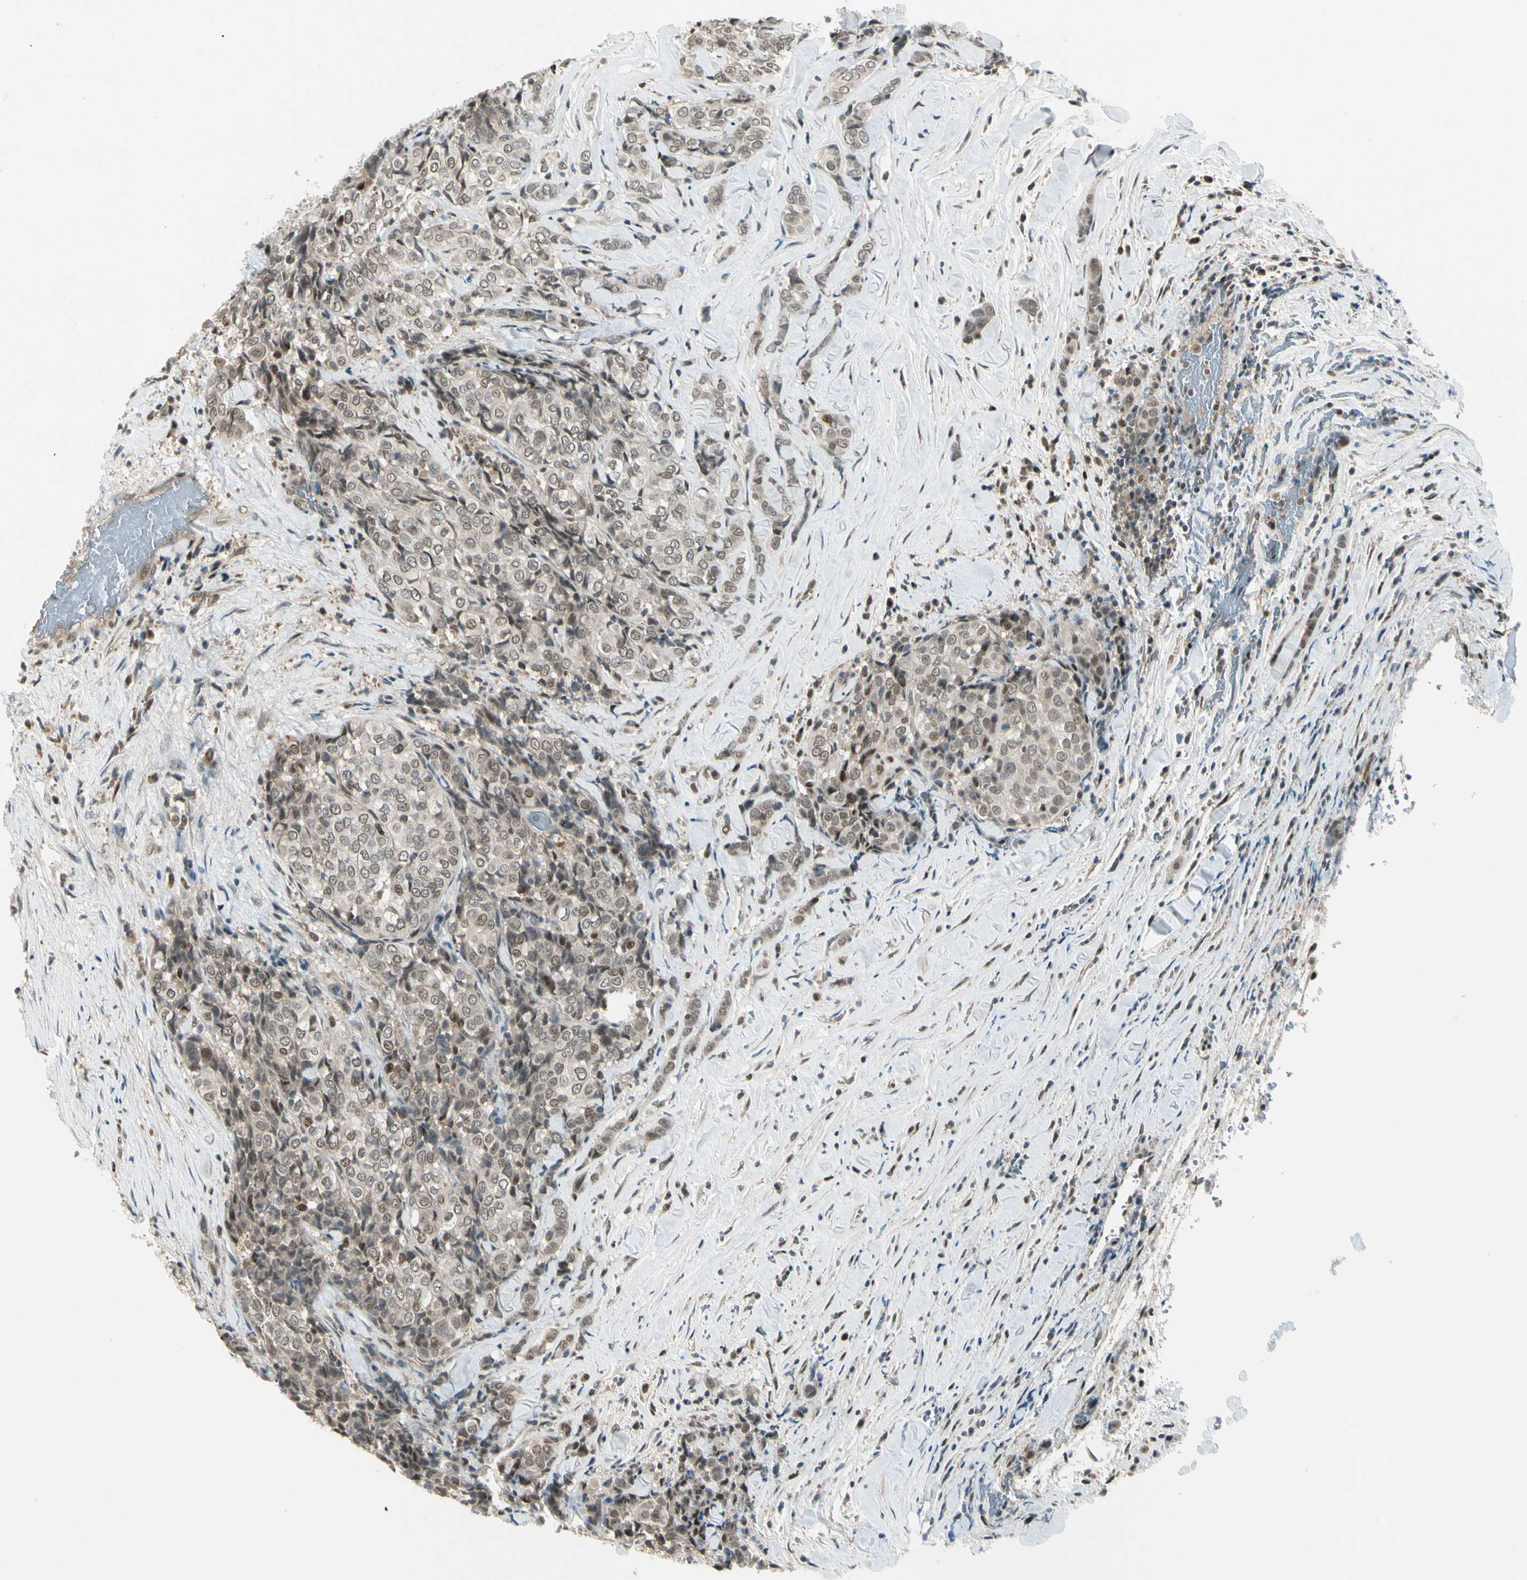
{"staining": {"intensity": "weak", "quantity": ">75%", "location": "nuclear"}, "tissue": "thyroid cancer", "cell_type": "Tumor cells", "image_type": "cancer", "snomed": [{"axis": "morphology", "description": "Normal tissue, NOS"}, {"axis": "morphology", "description": "Papillary adenocarcinoma, NOS"}, {"axis": "topography", "description": "Thyroid gland"}], "caption": "A brown stain labels weak nuclear positivity of a protein in human thyroid cancer tumor cells. The protein is shown in brown color, while the nuclei are stained blue.", "gene": "GTF3A", "patient": {"sex": "female", "age": 30}}